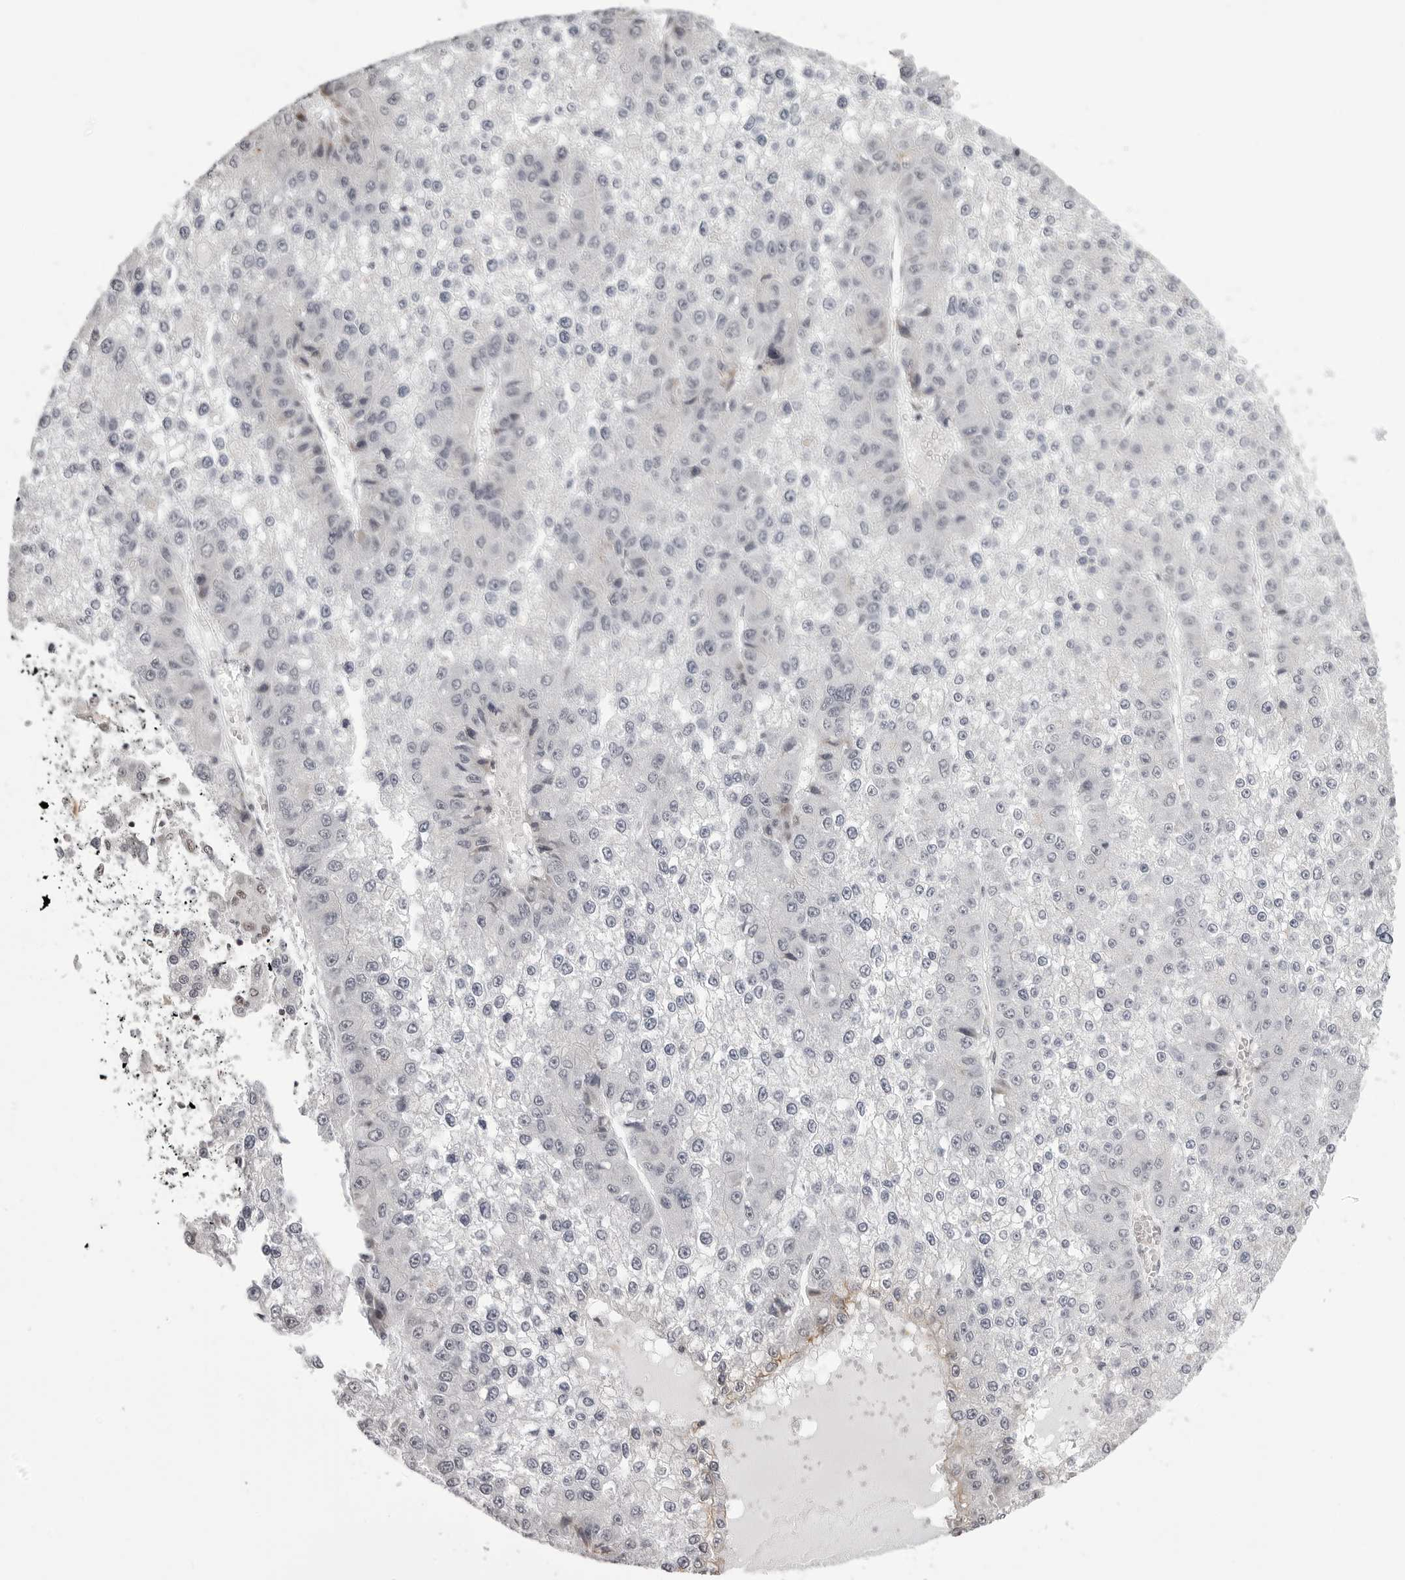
{"staining": {"intensity": "negative", "quantity": "none", "location": "none"}, "tissue": "liver cancer", "cell_type": "Tumor cells", "image_type": "cancer", "snomed": [{"axis": "morphology", "description": "Carcinoma, Hepatocellular, NOS"}, {"axis": "topography", "description": "Liver"}], "caption": "This is an immunohistochemistry photomicrograph of human liver cancer (hepatocellular carcinoma). There is no staining in tumor cells.", "gene": "WRAP53", "patient": {"sex": "female", "age": 73}}